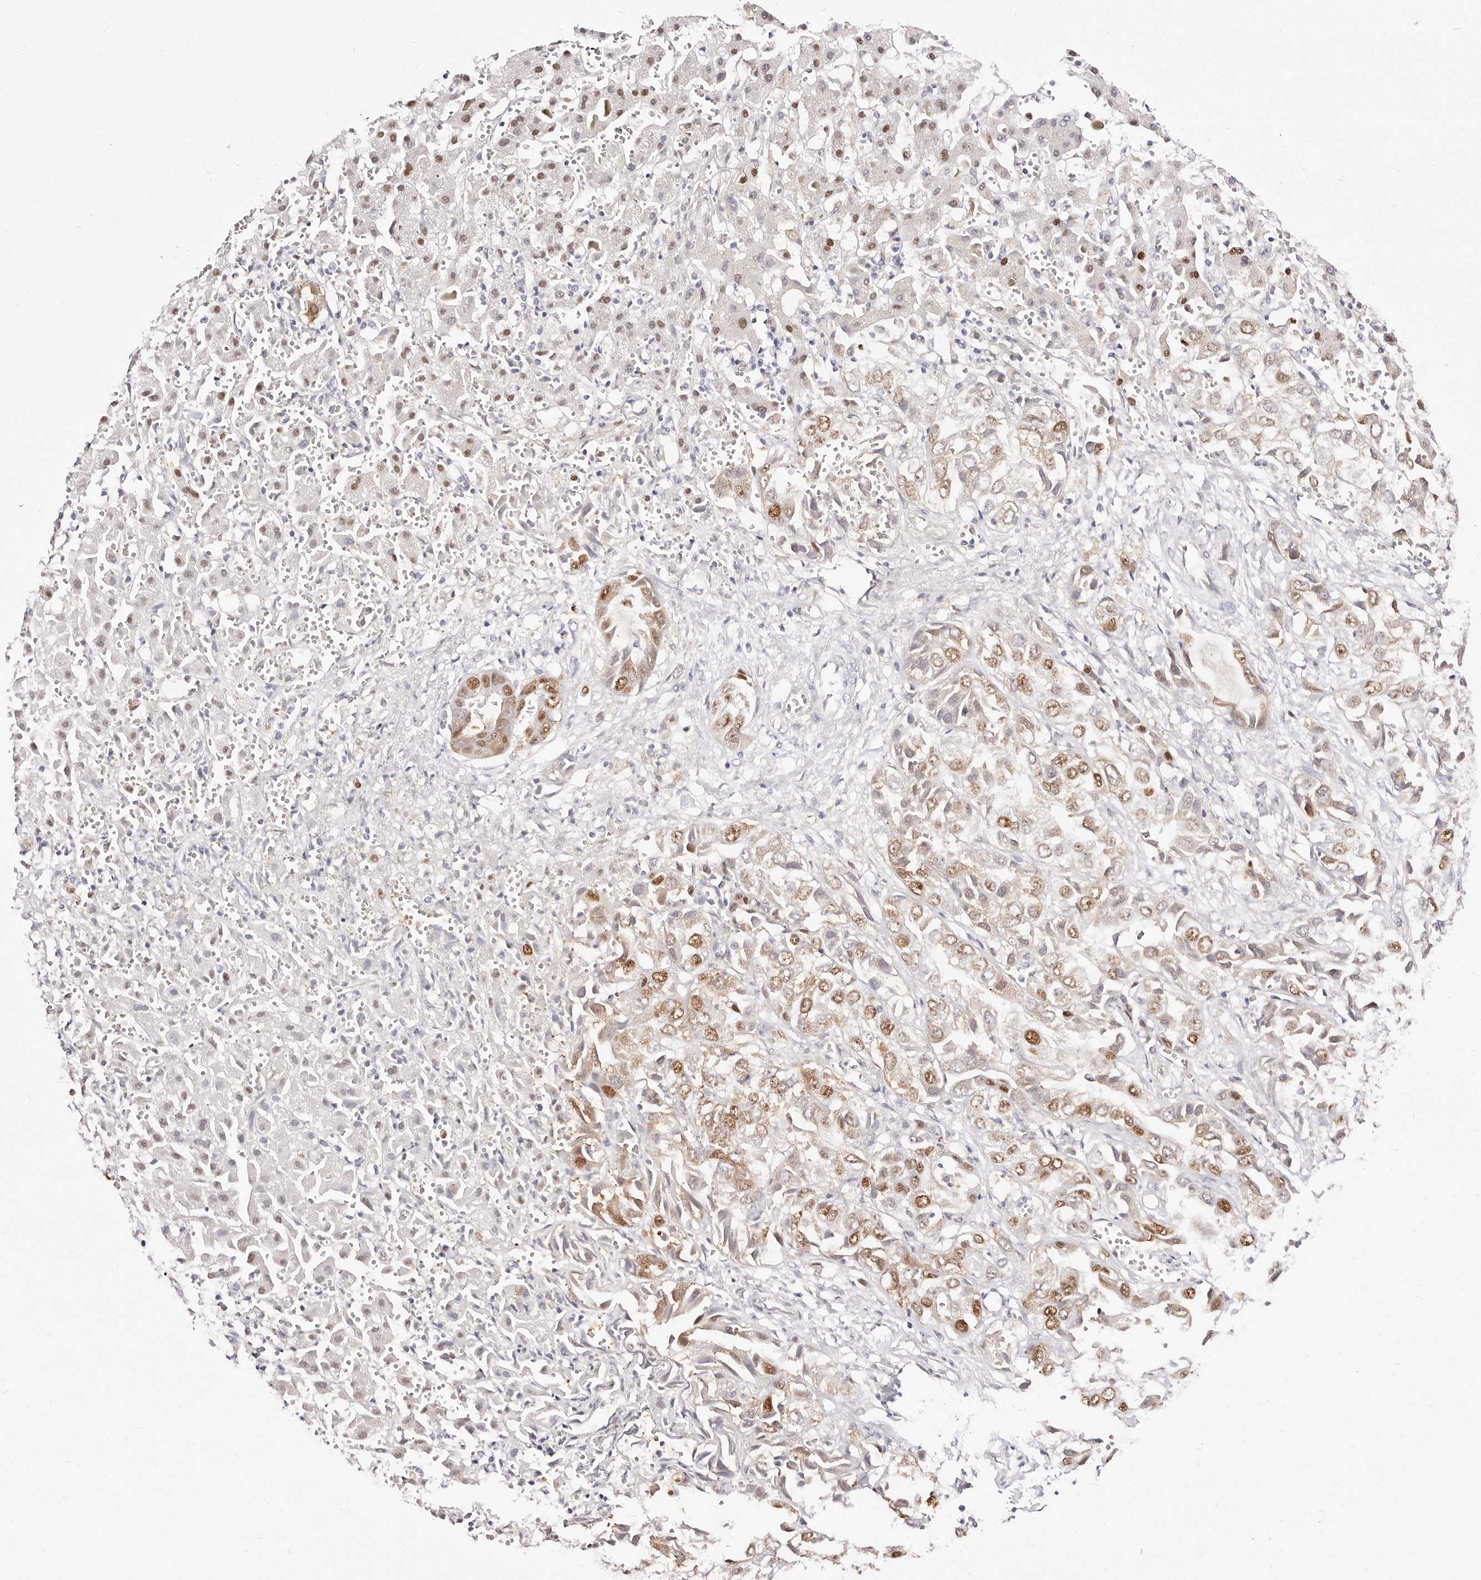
{"staining": {"intensity": "moderate", "quantity": ">75%", "location": "nuclear"}, "tissue": "liver cancer", "cell_type": "Tumor cells", "image_type": "cancer", "snomed": [{"axis": "morphology", "description": "Cholangiocarcinoma"}, {"axis": "topography", "description": "Liver"}], "caption": "This image displays liver cholangiocarcinoma stained with immunohistochemistry (IHC) to label a protein in brown. The nuclear of tumor cells show moderate positivity for the protein. Nuclei are counter-stained blue.", "gene": "TKT", "patient": {"sex": "female", "age": 52}}